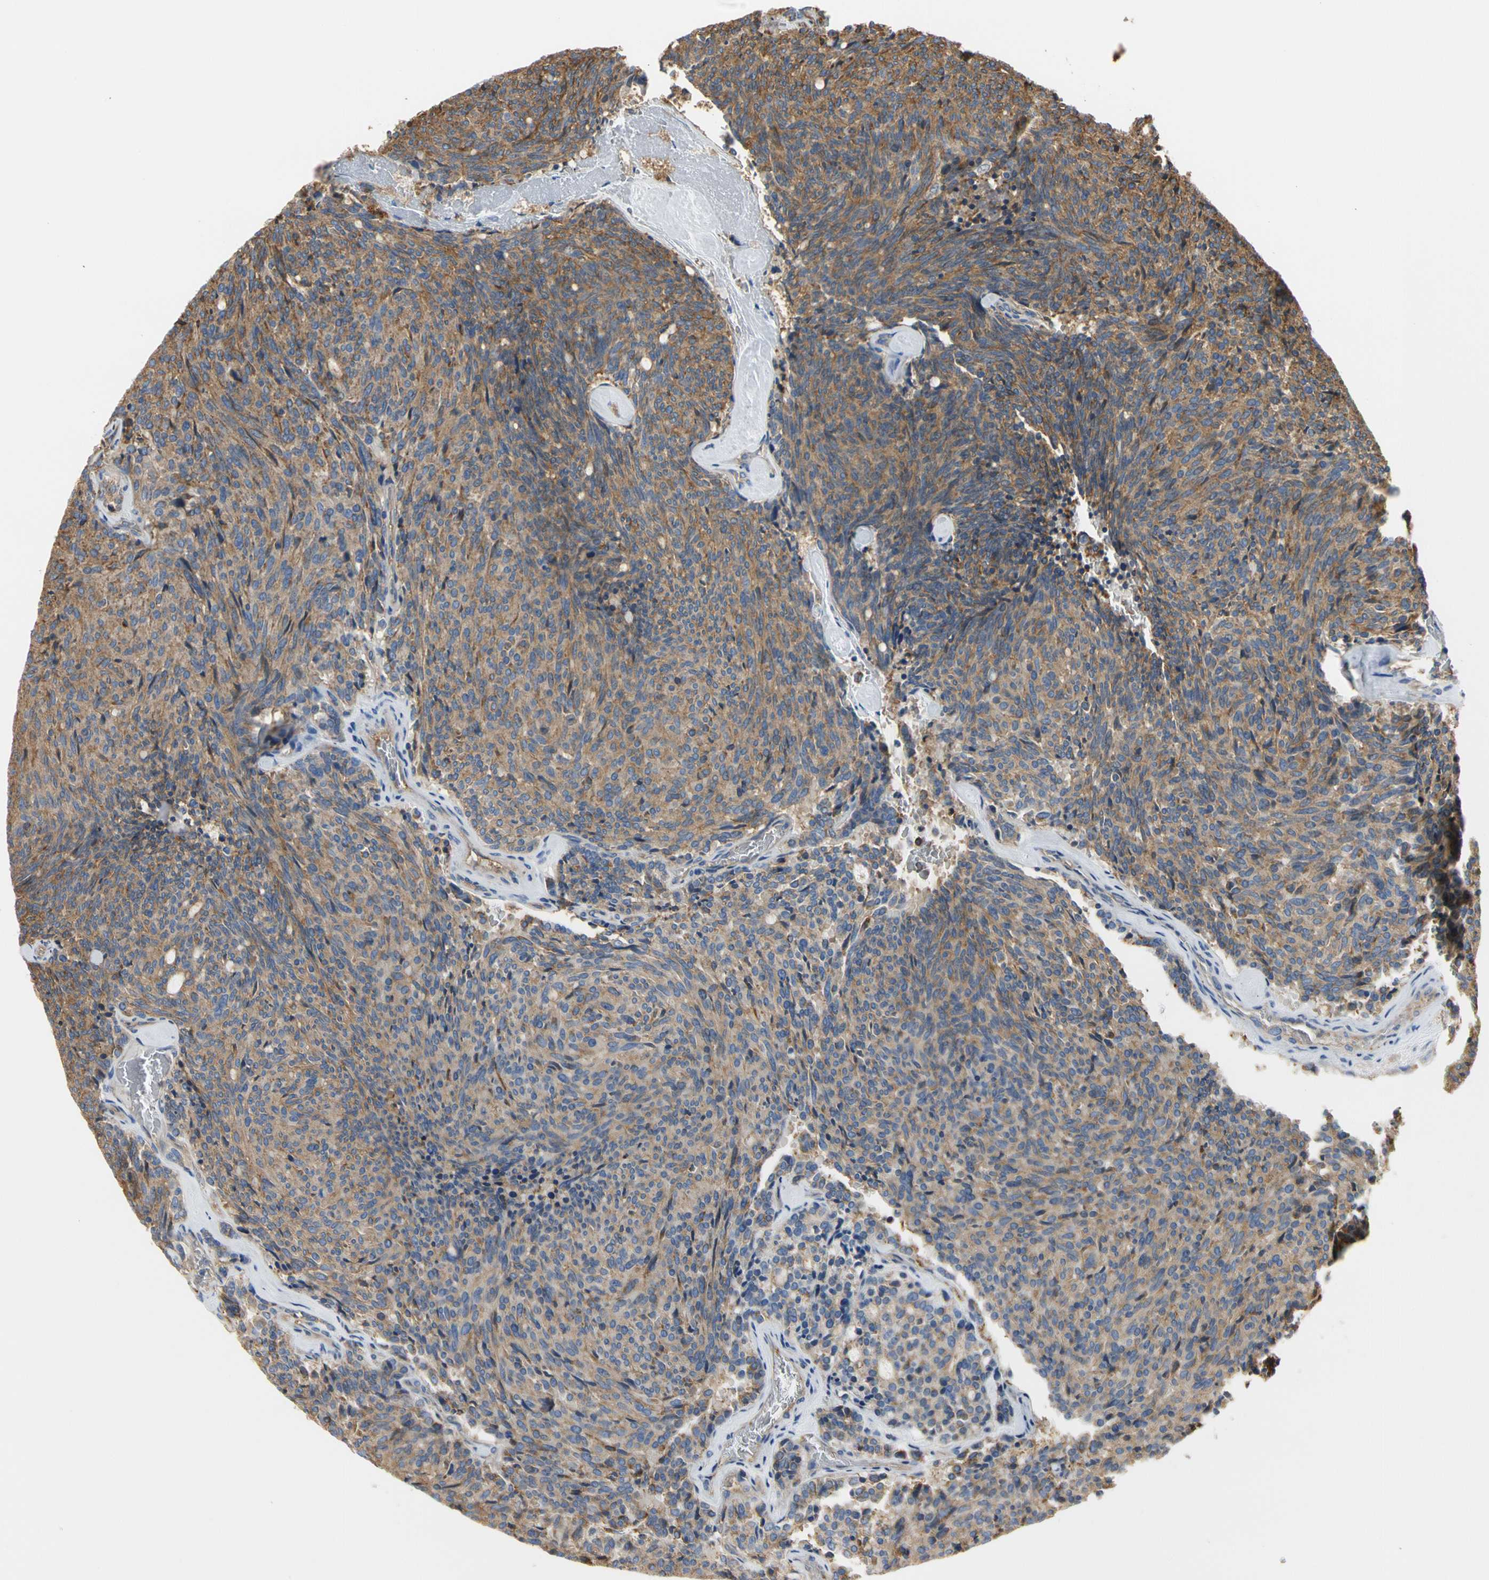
{"staining": {"intensity": "moderate", "quantity": ">75%", "location": "cytoplasmic/membranous"}, "tissue": "carcinoid", "cell_type": "Tumor cells", "image_type": "cancer", "snomed": [{"axis": "morphology", "description": "Carcinoid, malignant, NOS"}, {"axis": "topography", "description": "Pancreas"}], "caption": "Moderate cytoplasmic/membranous protein positivity is present in approximately >75% of tumor cells in carcinoid (malignant). The staining was performed using DAB, with brown indicating positive protein expression. Nuclei are stained blue with hematoxylin.", "gene": "IL1RL1", "patient": {"sex": "female", "age": 54}}